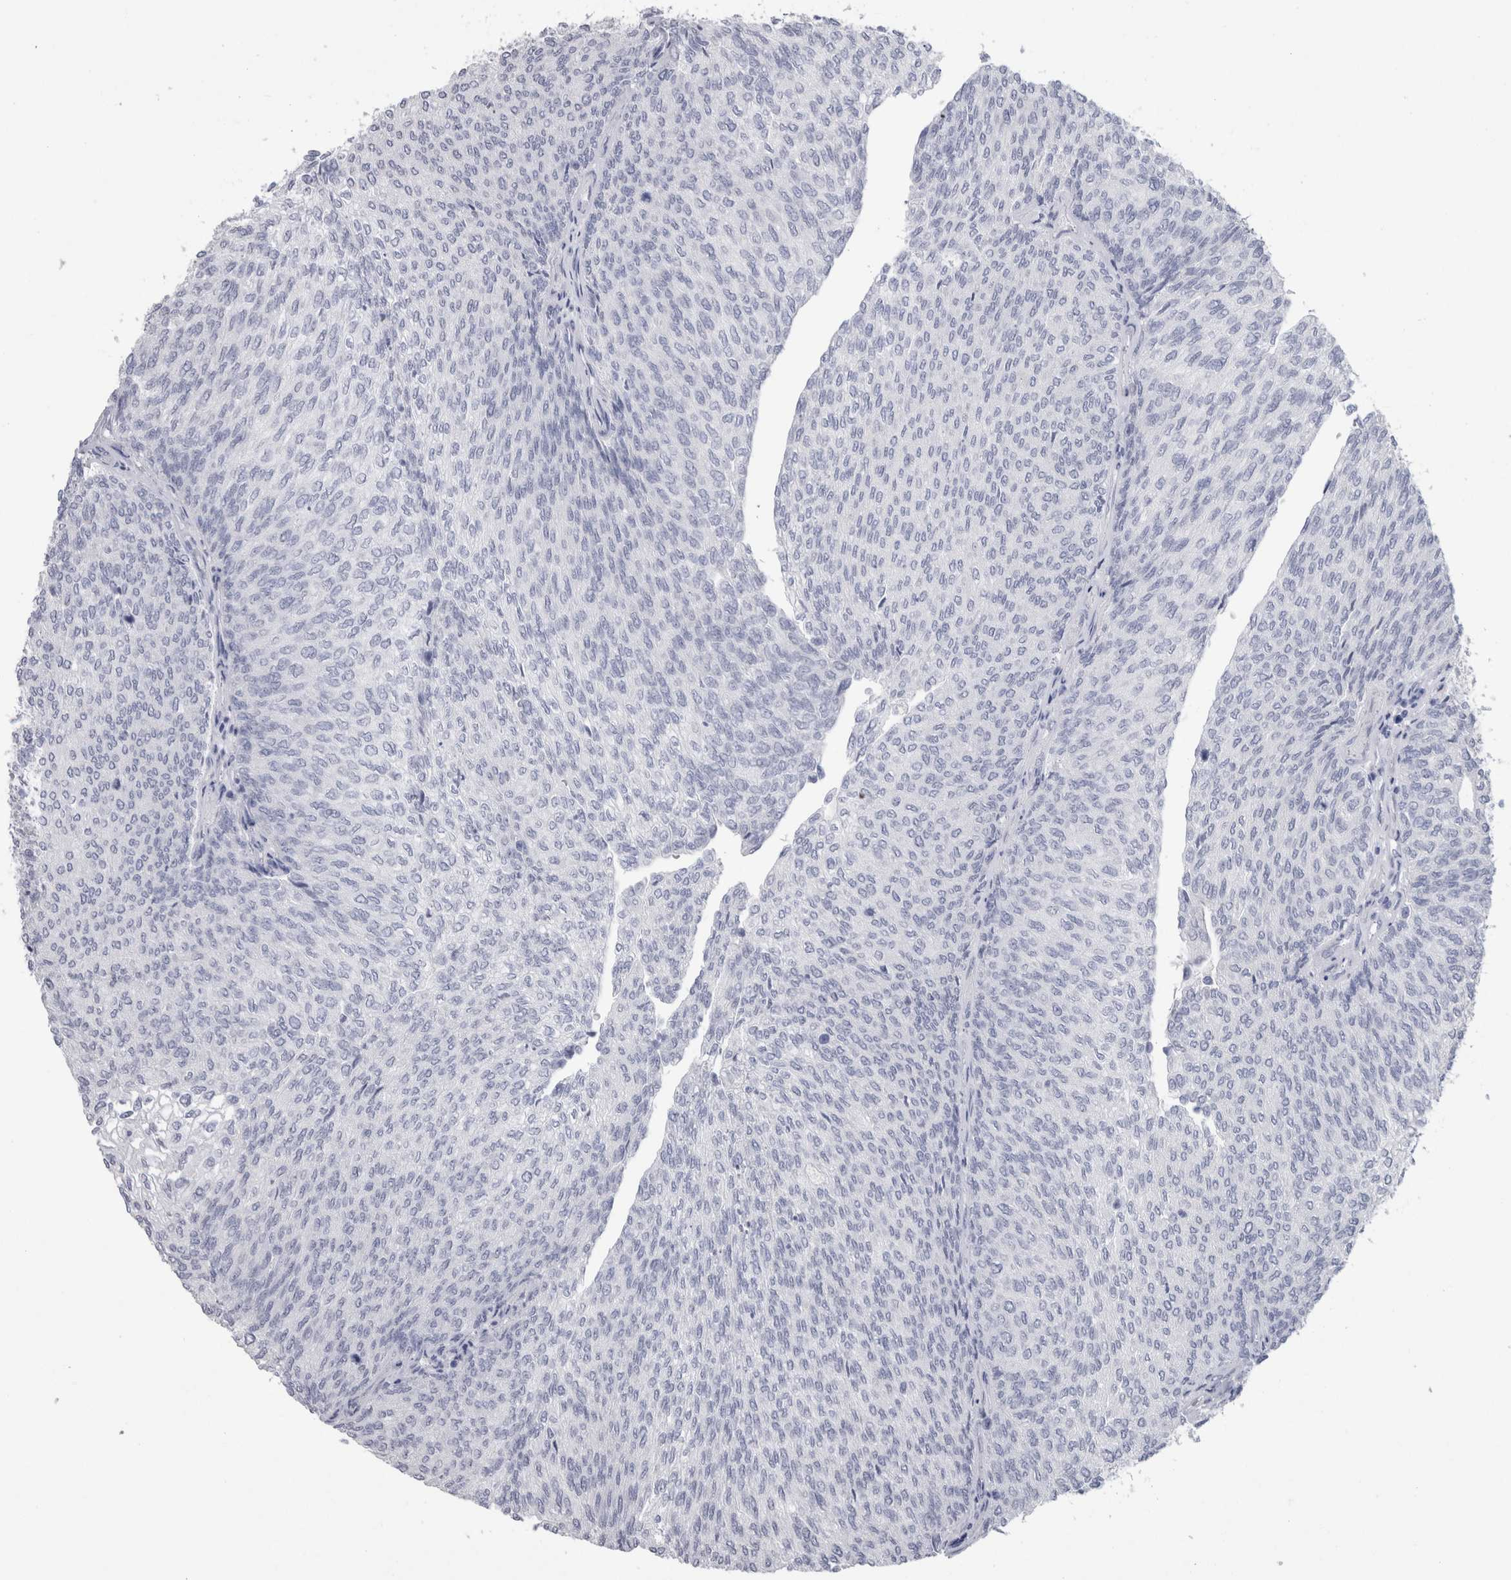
{"staining": {"intensity": "negative", "quantity": "none", "location": "none"}, "tissue": "urothelial cancer", "cell_type": "Tumor cells", "image_type": "cancer", "snomed": [{"axis": "morphology", "description": "Urothelial carcinoma, Low grade"}, {"axis": "topography", "description": "Urinary bladder"}], "caption": "Urothelial cancer was stained to show a protein in brown. There is no significant expression in tumor cells.", "gene": "PTH", "patient": {"sex": "female", "age": 79}}